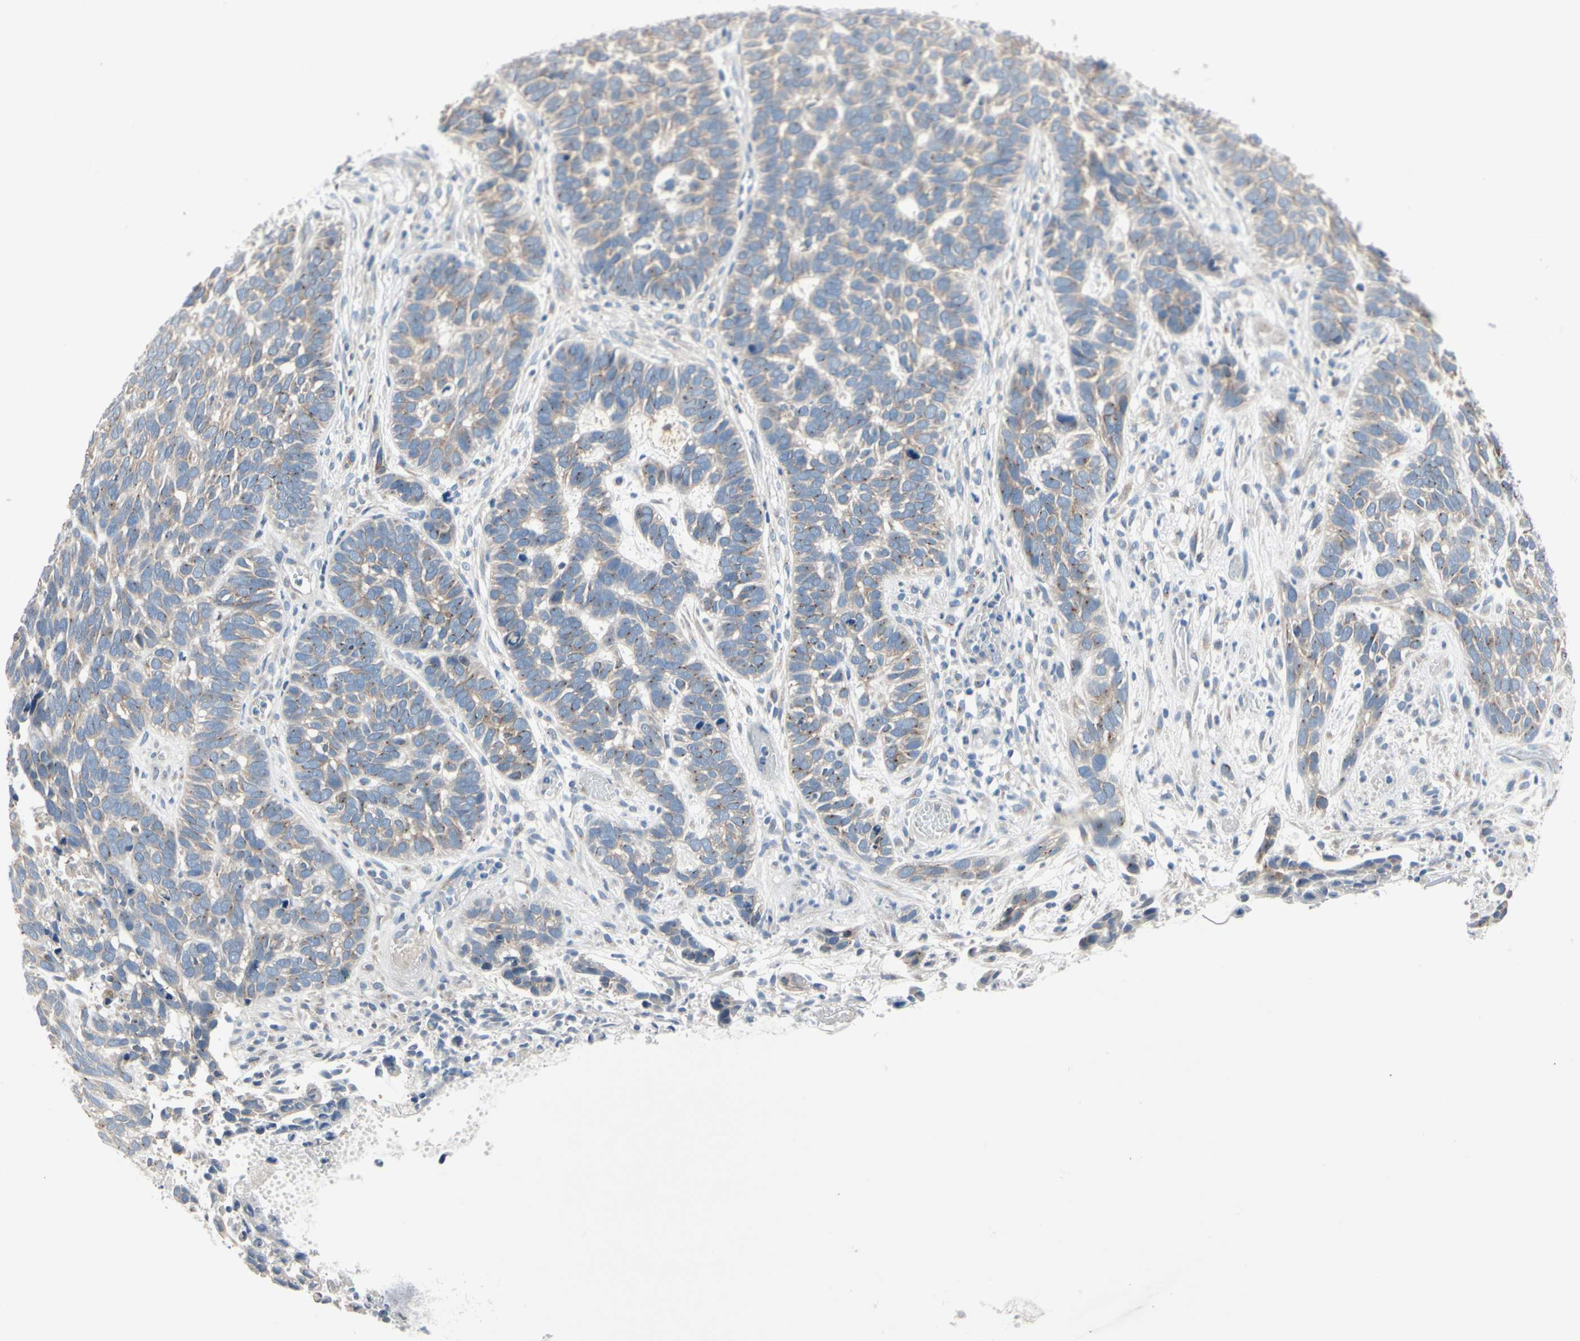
{"staining": {"intensity": "weak", "quantity": "25%-75%", "location": "cytoplasmic/membranous"}, "tissue": "skin cancer", "cell_type": "Tumor cells", "image_type": "cancer", "snomed": [{"axis": "morphology", "description": "Basal cell carcinoma"}, {"axis": "topography", "description": "Skin"}], "caption": "An image of skin cancer stained for a protein shows weak cytoplasmic/membranous brown staining in tumor cells.", "gene": "PRKAR2B", "patient": {"sex": "male", "age": 87}}